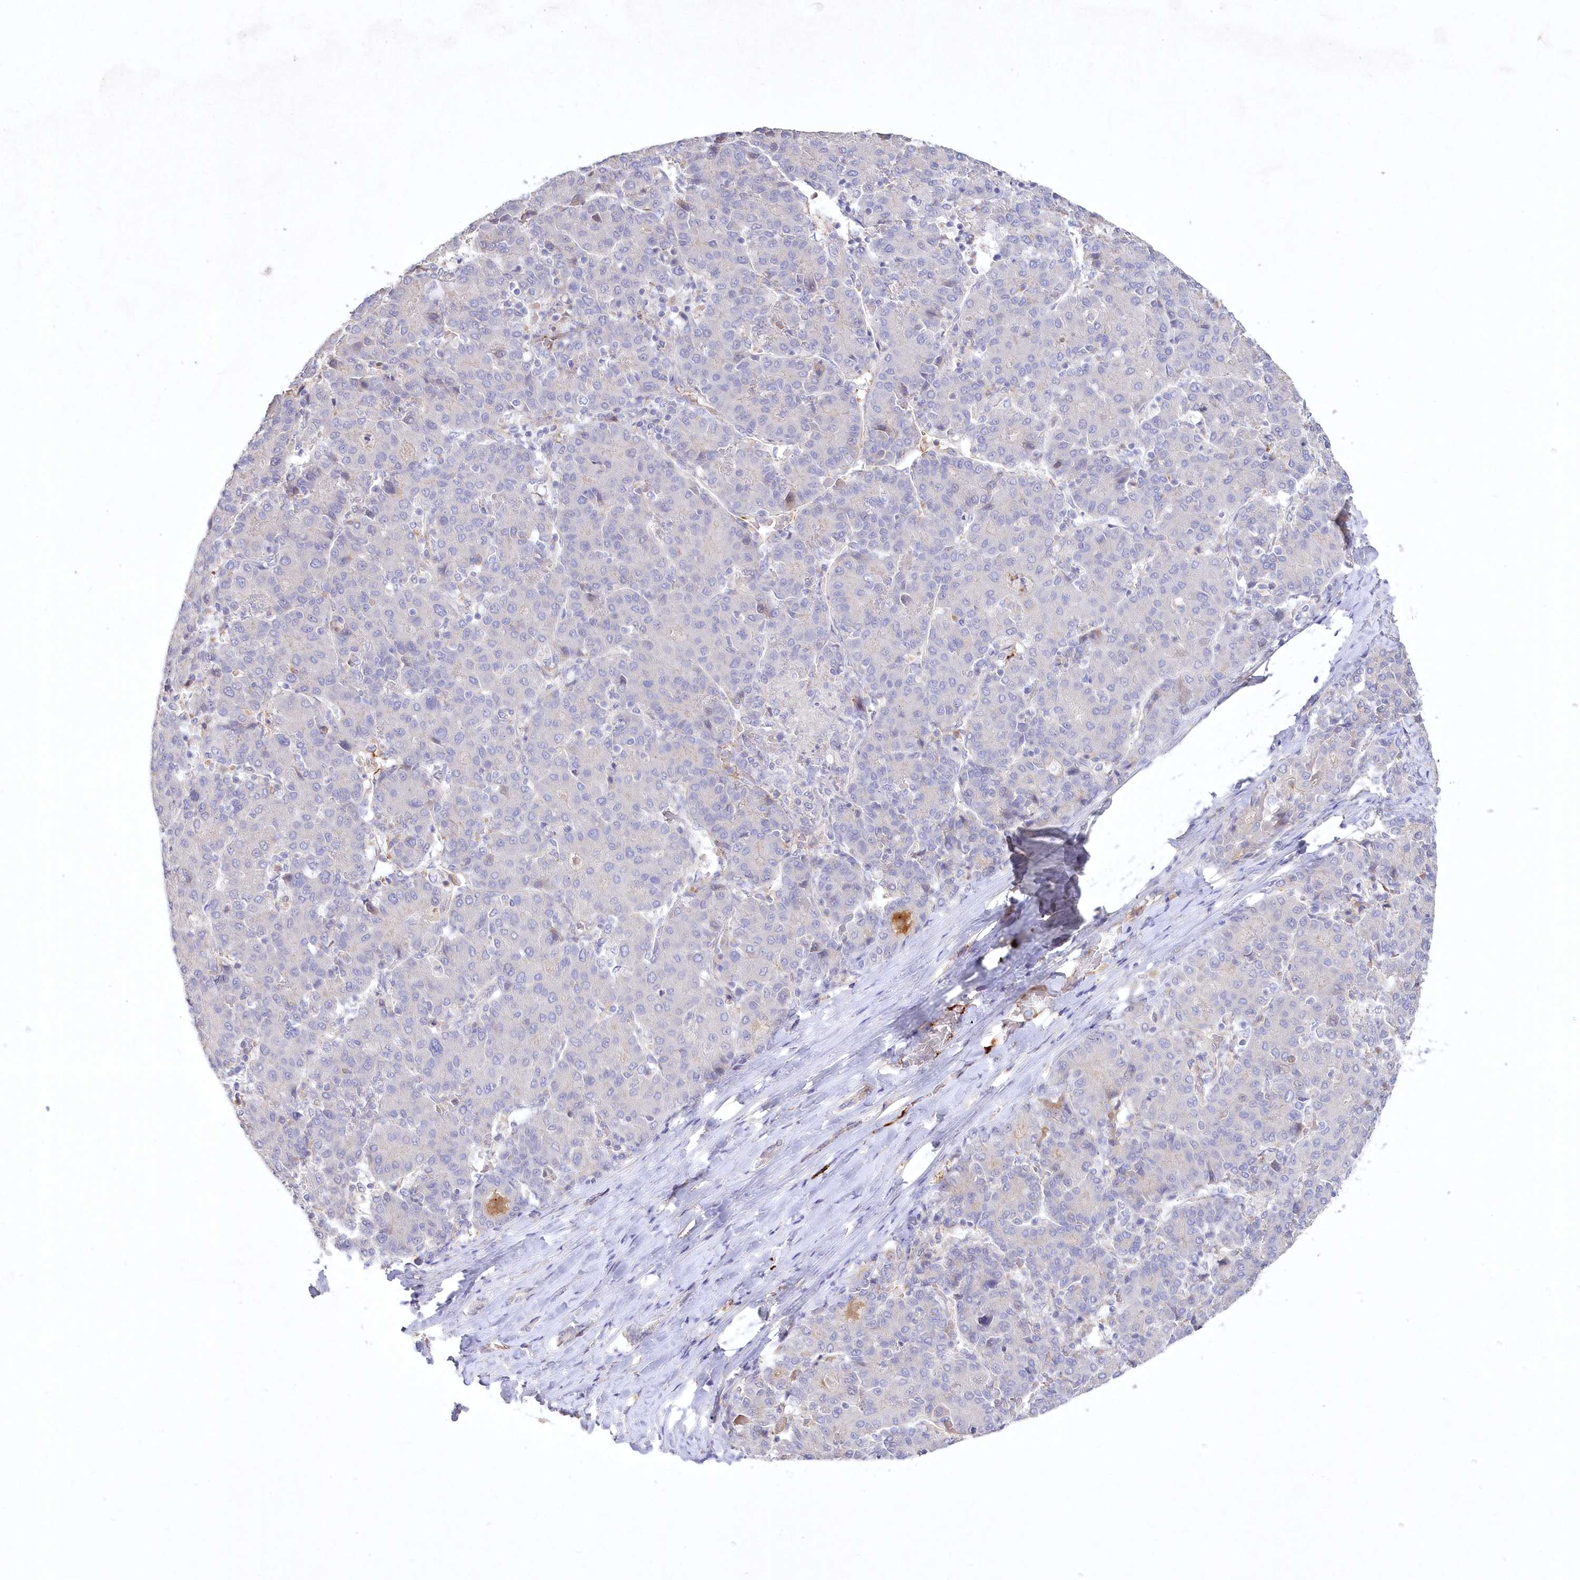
{"staining": {"intensity": "negative", "quantity": "none", "location": "none"}, "tissue": "liver cancer", "cell_type": "Tumor cells", "image_type": "cancer", "snomed": [{"axis": "morphology", "description": "Carcinoma, Hepatocellular, NOS"}, {"axis": "topography", "description": "Liver"}], "caption": "An immunohistochemistry (IHC) histopathology image of liver hepatocellular carcinoma is shown. There is no staining in tumor cells of liver hepatocellular carcinoma. (DAB (3,3'-diaminobenzidine) IHC, high magnification).", "gene": "WBP1L", "patient": {"sex": "male", "age": 65}}